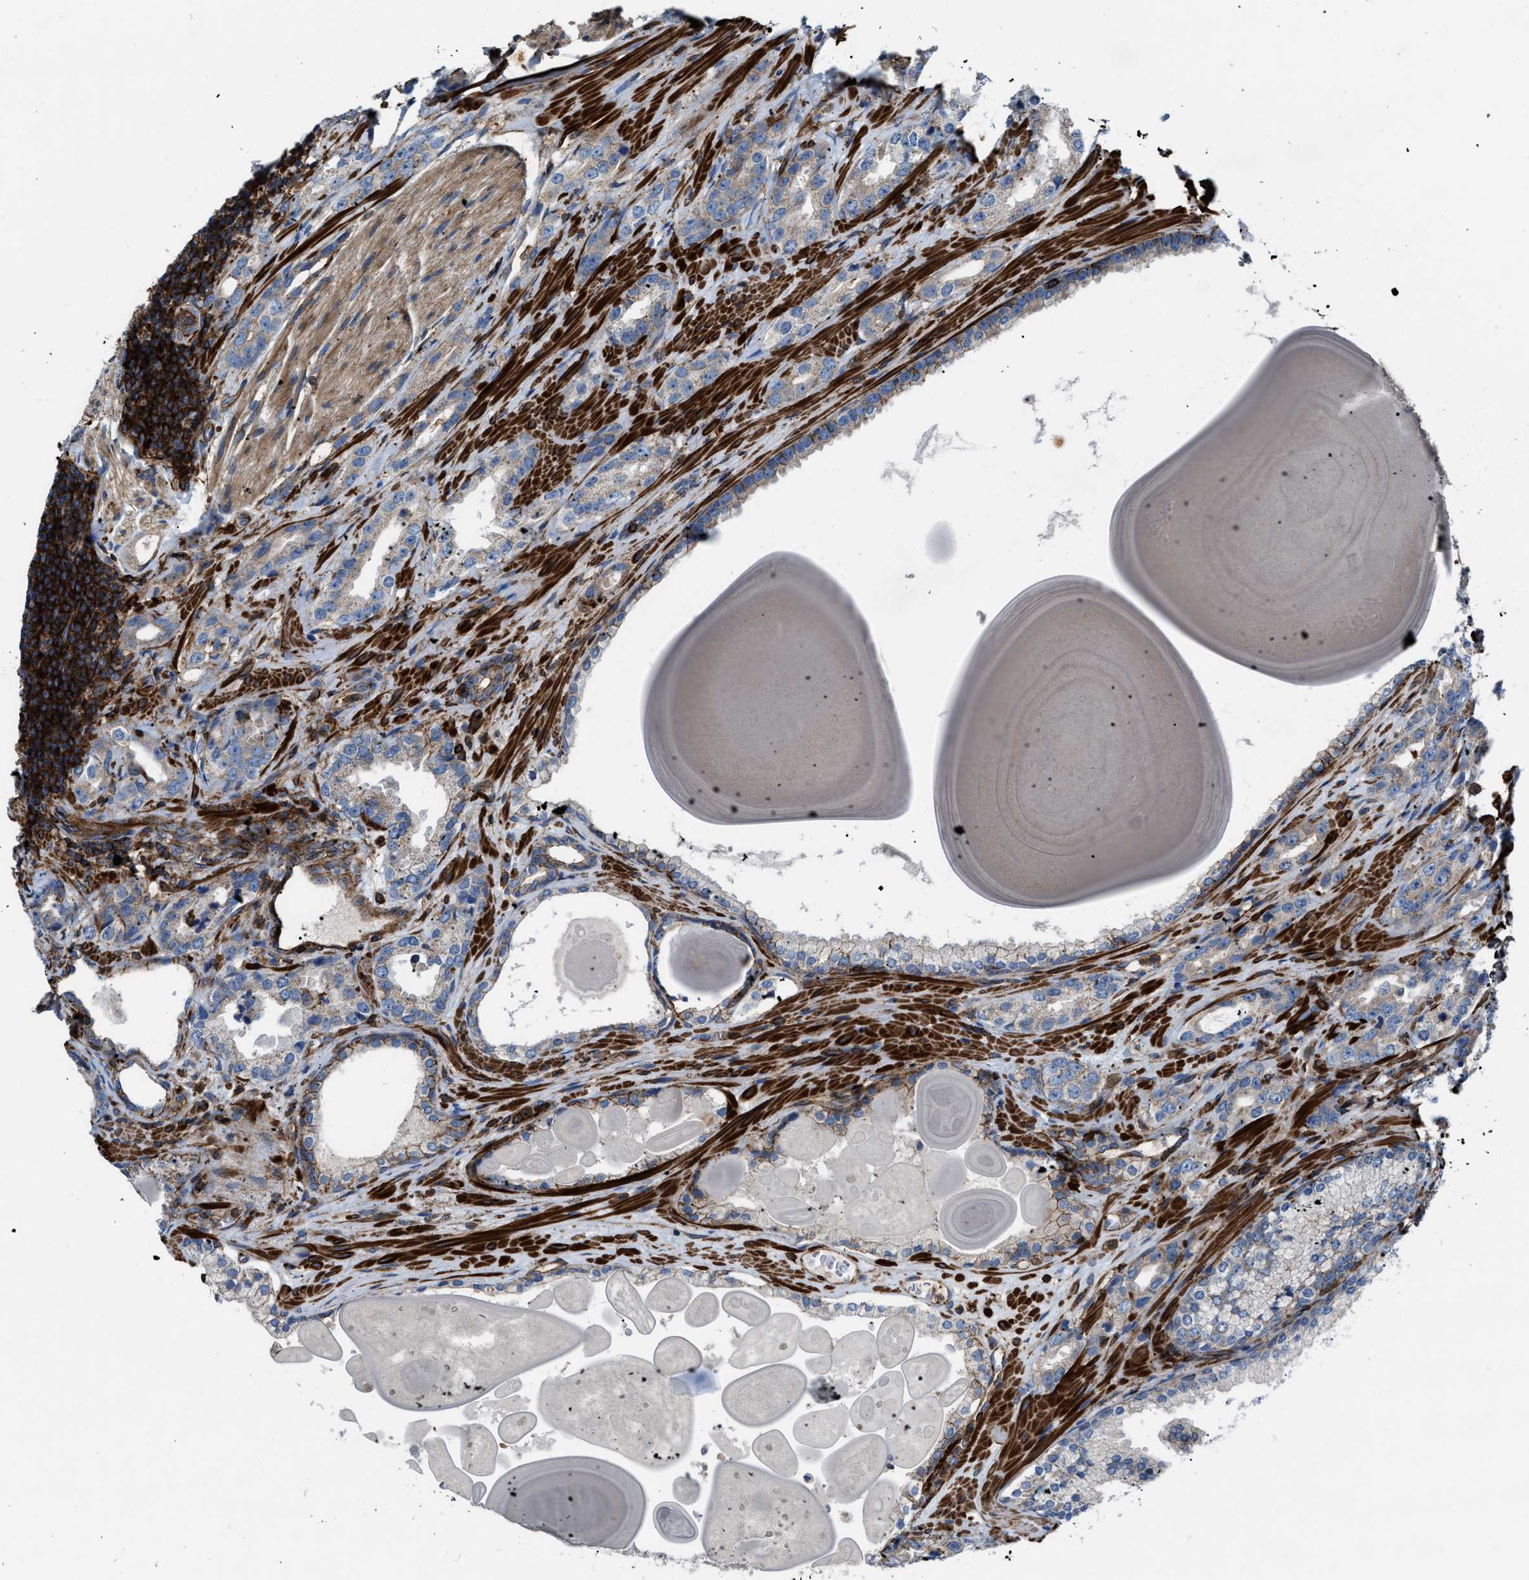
{"staining": {"intensity": "negative", "quantity": "none", "location": "none"}, "tissue": "prostate cancer", "cell_type": "Tumor cells", "image_type": "cancer", "snomed": [{"axis": "morphology", "description": "Adenocarcinoma, High grade"}, {"axis": "topography", "description": "Prostate"}], "caption": "An immunohistochemistry (IHC) histopathology image of prostate adenocarcinoma (high-grade) is shown. There is no staining in tumor cells of prostate adenocarcinoma (high-grade).", "gene": "AGPAT2", "patient": {"sex": "male", "age": 63}}